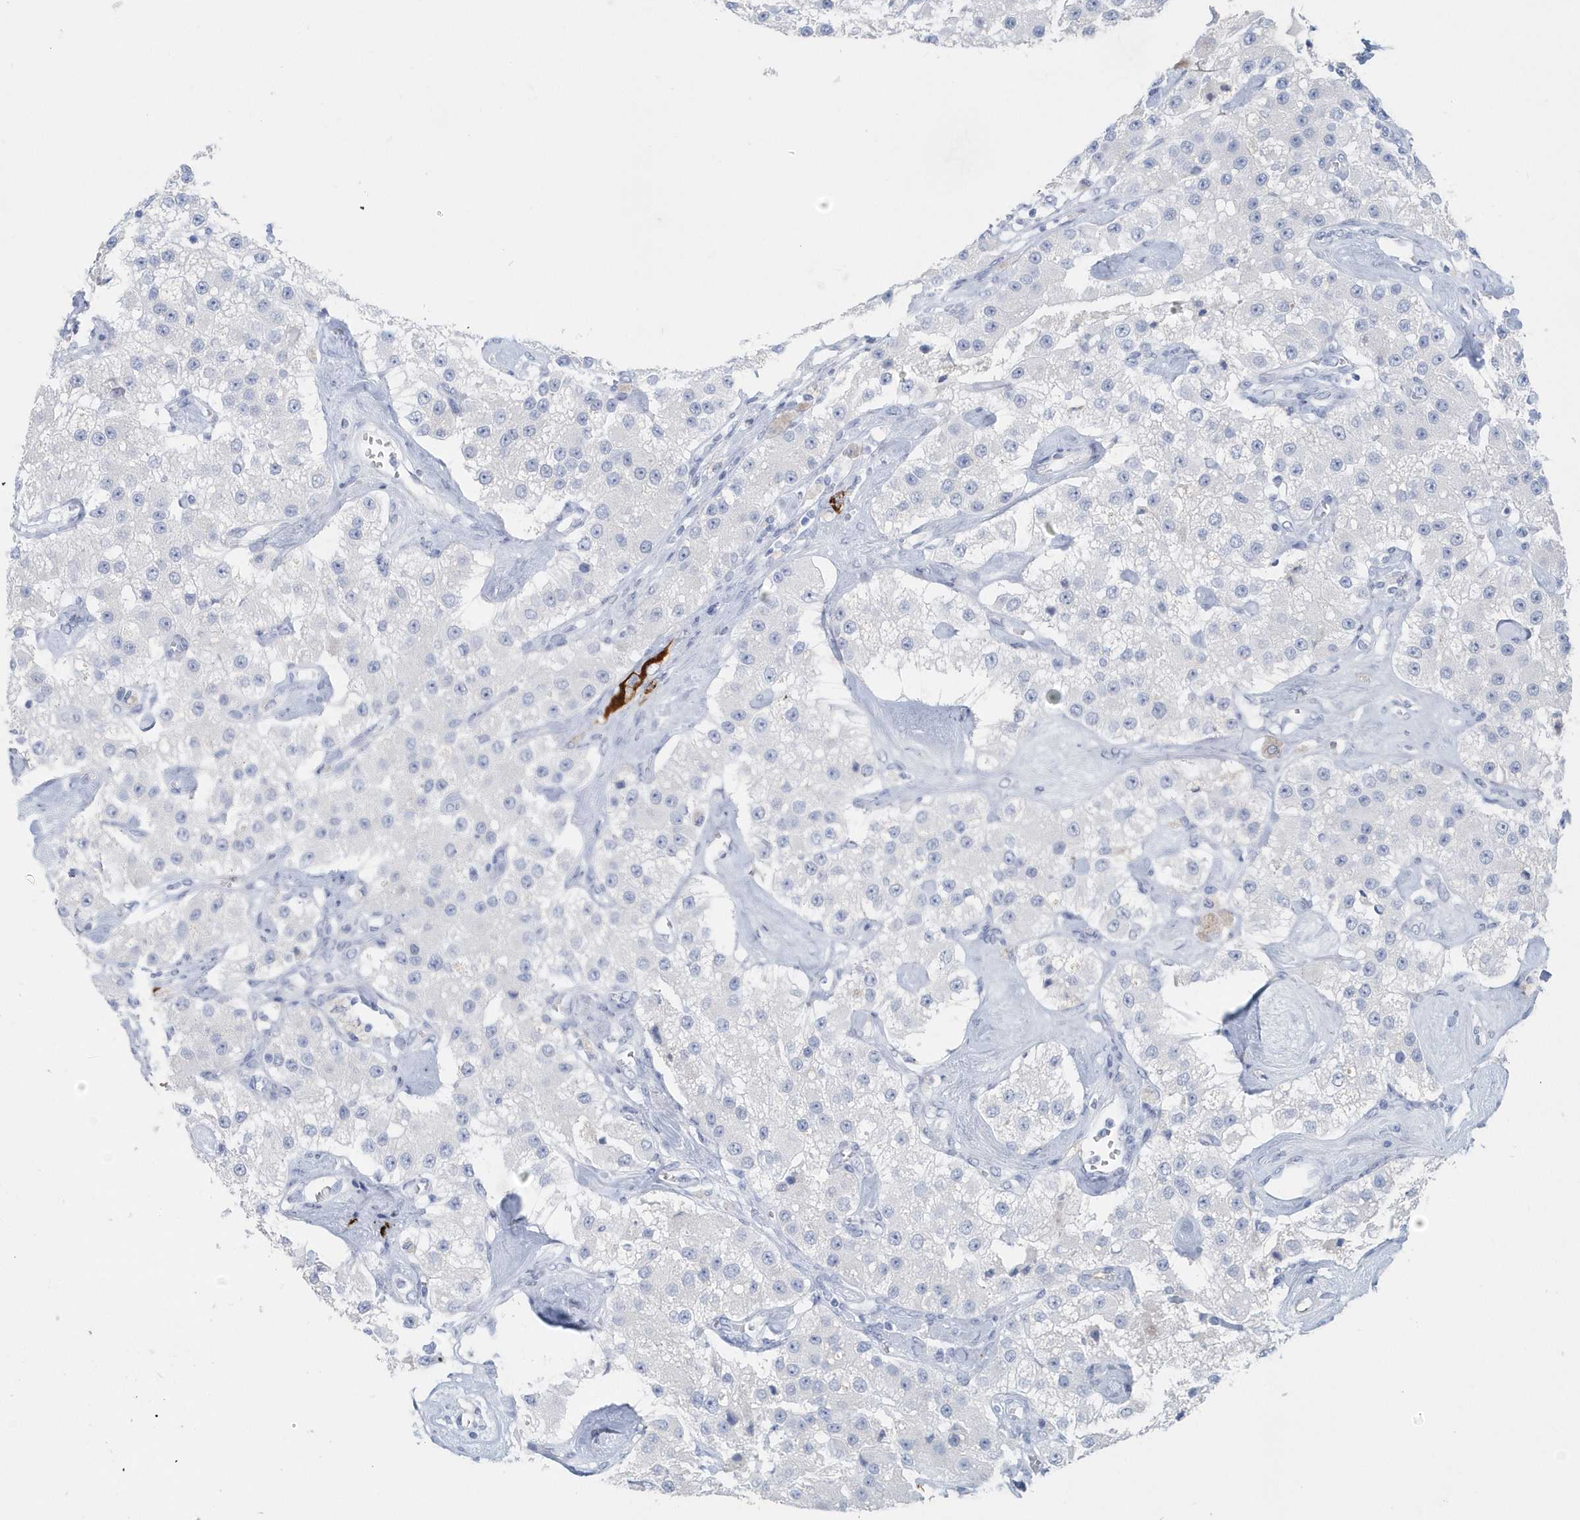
{"staining": {"intensity": "negative", "quantity": "none", "location": "none"}, "tissue": "carcinoid", "cell_type": "Tumor cells", "image_type": "cancer", "snomed": [{"axis": "morphology", "description": "Carcinoid, malignant, NOS"}, {"axis": "topography", "description": "Pancreas"}], "caption": "IHC photomicrograph of human carcinoid (malignant) stained for a protein (brown), which shows no positivity in tumor cells. Nuclei are stained in blue.", "gene": "JCHAIN", "patient": {"sex": "male", "age": 41}}